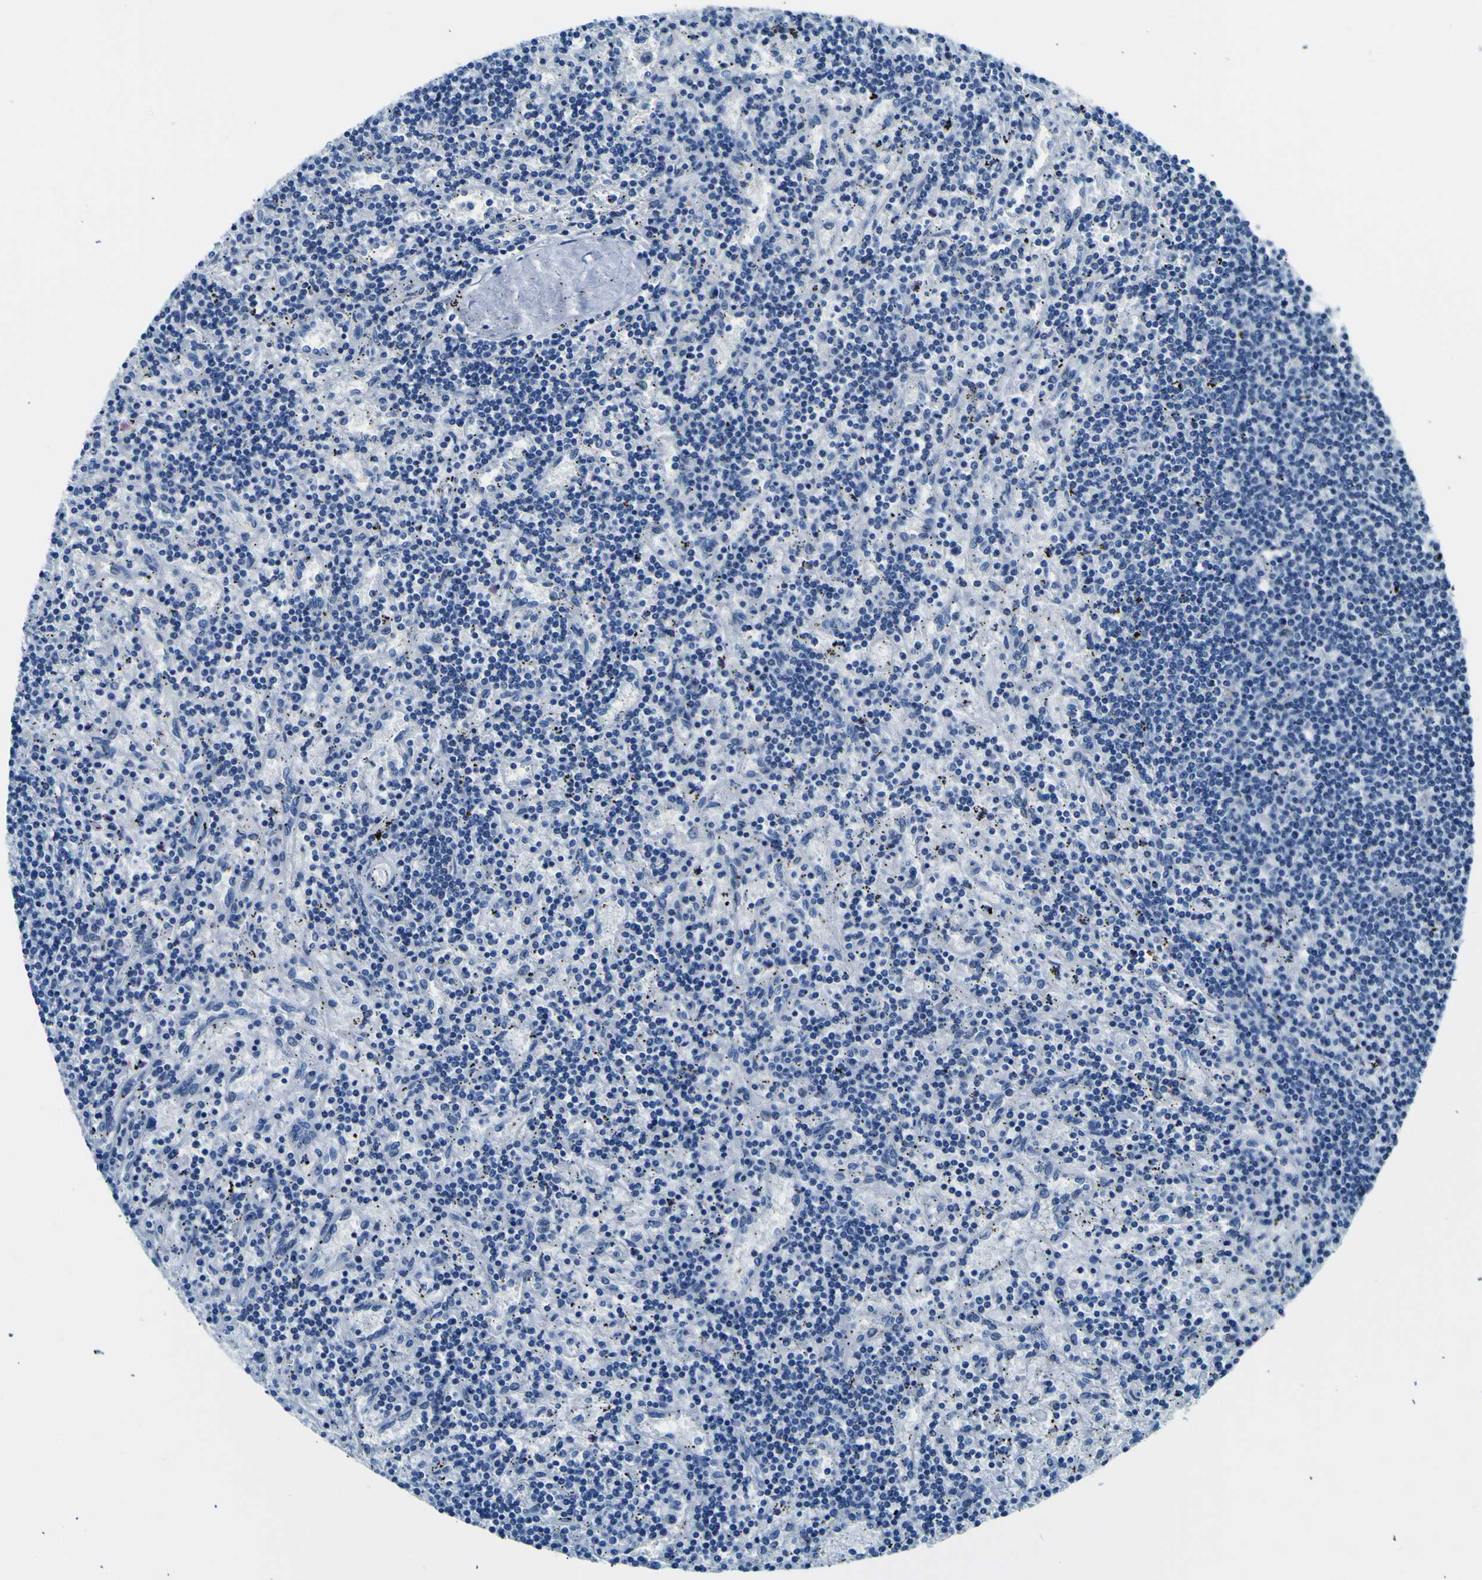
{"staining": {"intensity": "negative", "quantity": "none", "location": "none"}, "tissue": "lymphoma", "cell_type": "Tumor cells", "image_type": "cancer", "snomed": [{"axis": "morphology", "description": "Malignant lymphoma, non-Hodgkin's type, Low grade"}, {"axis": "topography", "description": "Spleen"}], "caption": "A micrograph of low-grade malignant lymphoma, non-Hodgkin's type stained for a protein reveals no brown staining in tumor cells.", "gene": "ADGRA2", "patient": {"sex": "male", "age": 76}}